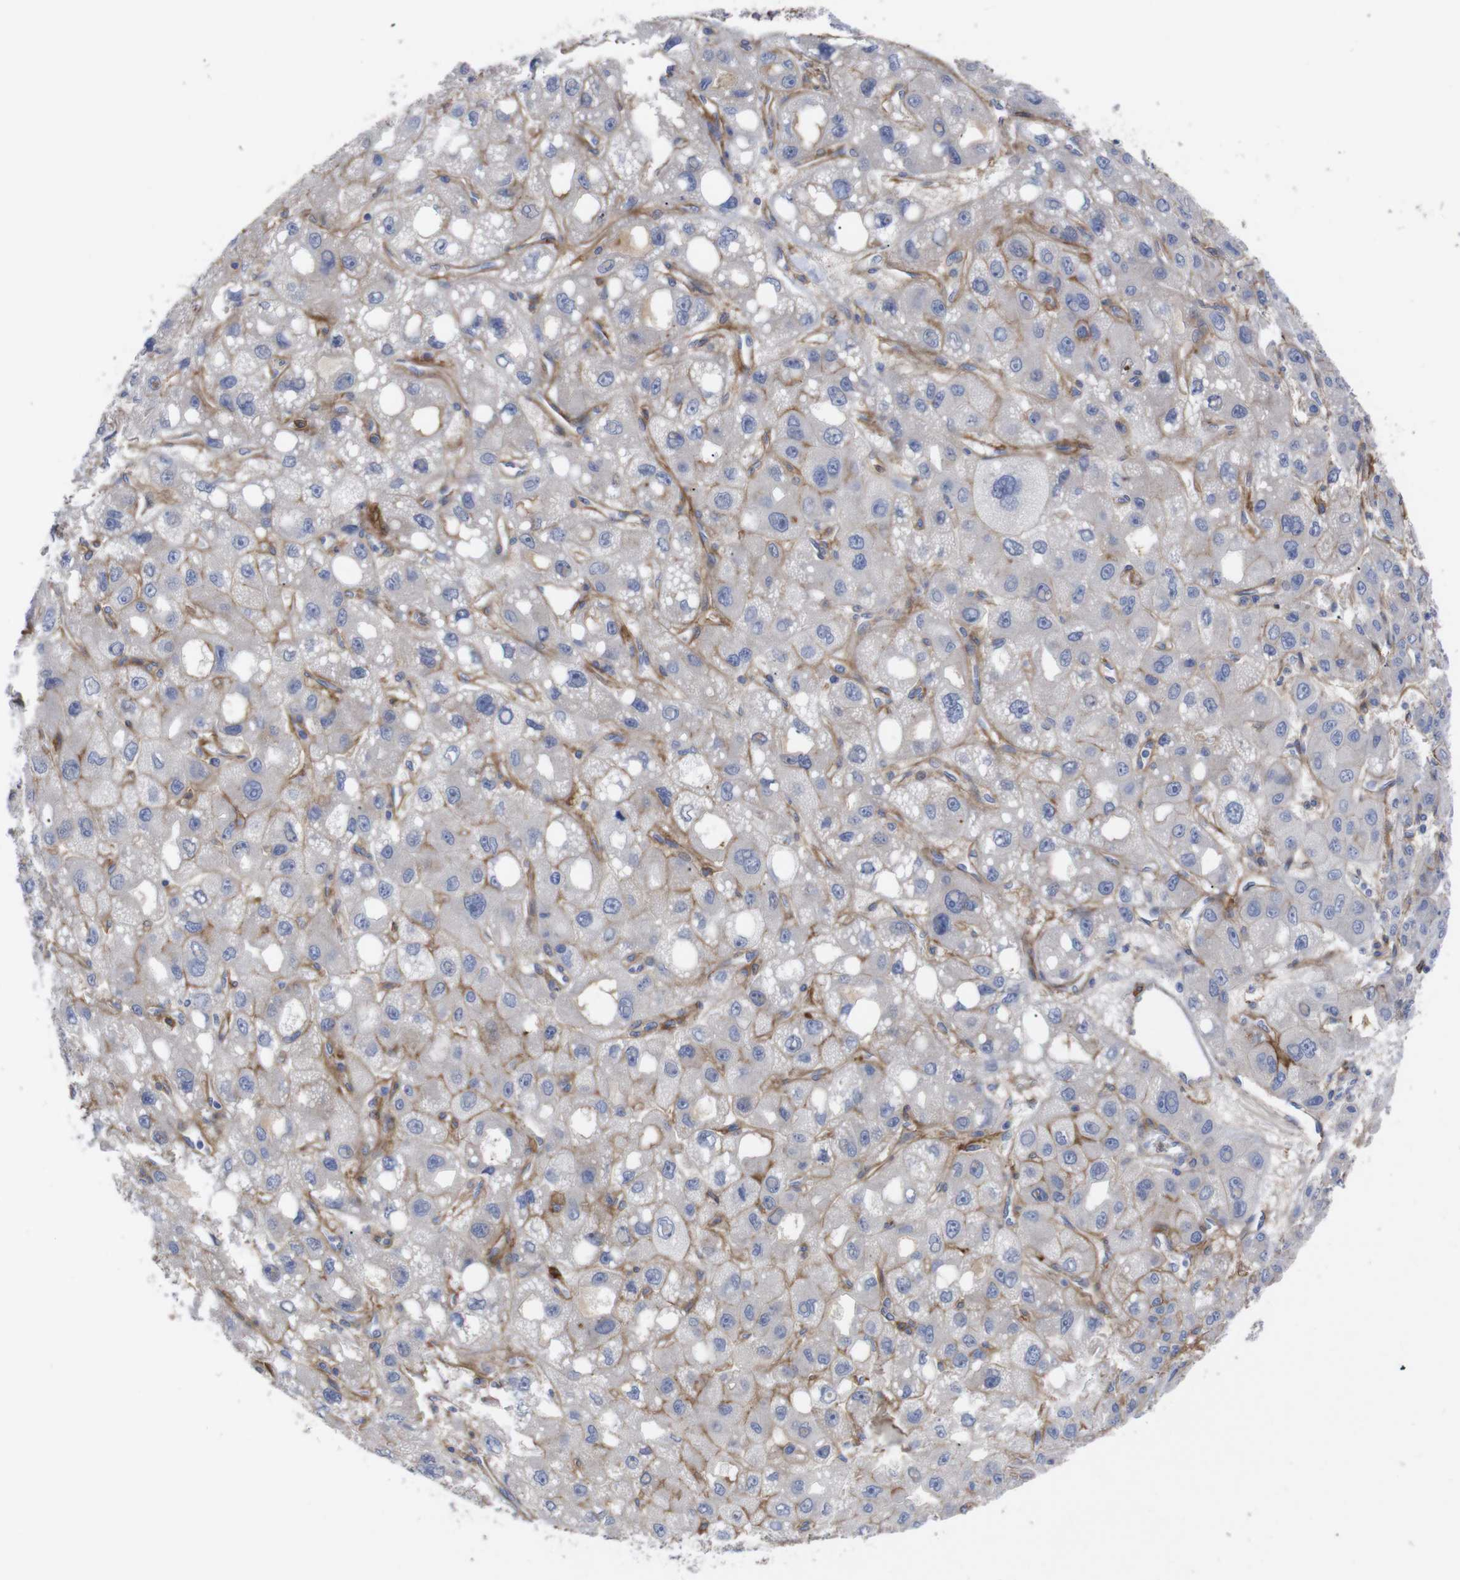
{"staining": {"intensity": "negative", "quantity": "none", "location": "none"}, "tissue": "liver cancer", "cell_type": "Tumor cells", "image_type": "cancer", "snomed": [{"axis": "morphology", "description": "Carcinoma, Hepatocellular, NOS"}, {"axis": "topography", "description": "Liver"}], "caption": "The micrograph reveals no staining of tumor cells in liver hepatocellular carcinoma.", "gene": "C5AR1", "patient": {"sex": "male", "age": 55}}